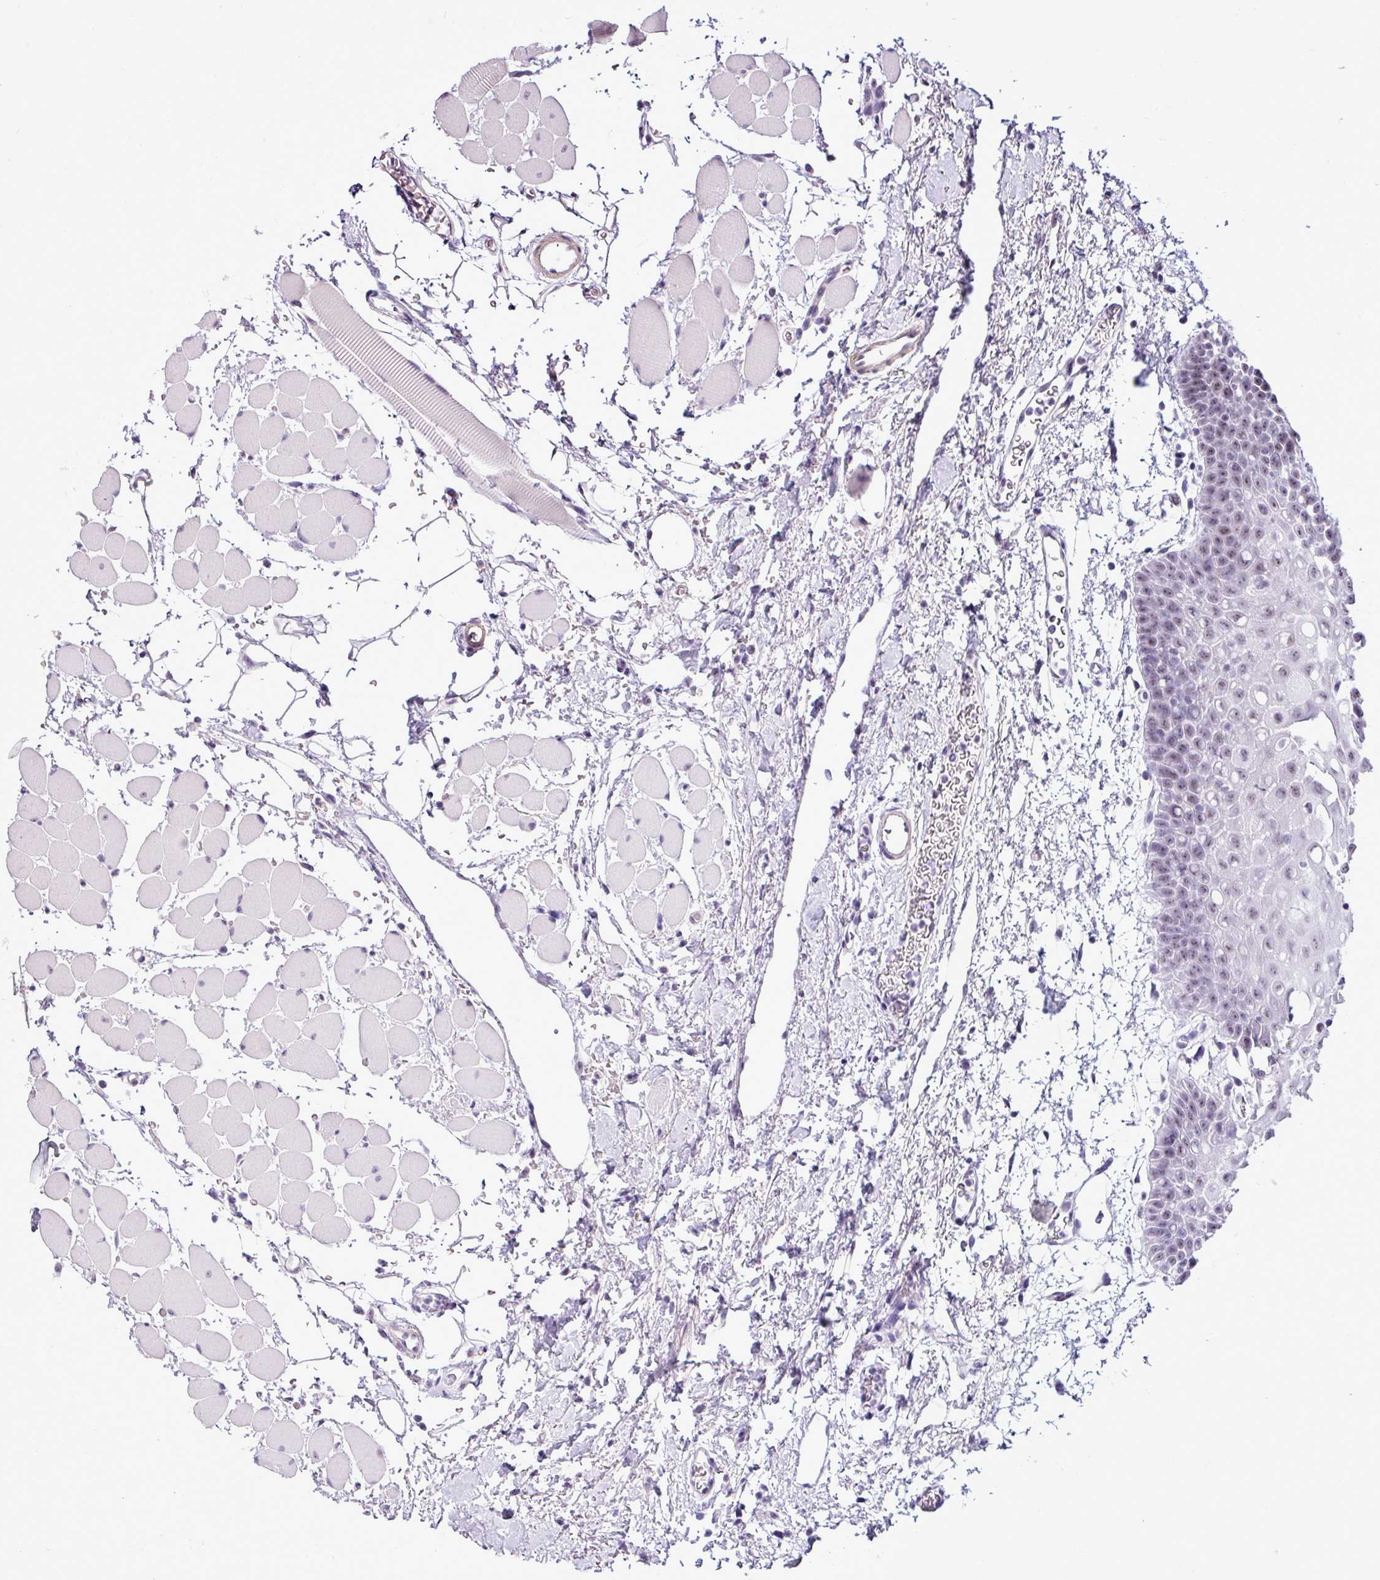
{"staining": {"intensity": "moderate", "quantity": "25%-75%", "location": "nuclear"}, "tissue": "oral mucosa", "cell_type": "Squamous epithelial cells", "image_type": "normal", "snomed": [{"axis": "morphology", "description": "Normal tissue, NOS"}, {"axis": "topography", "description": "Oral tissue"}, {"axis": "topography", "description": "Tounge, NOS"}], "caption": "IHC histopathology image of normal oral mucosa stained for a protein (brown), which exhibits medium levels of moderate nuclear expression in about 25%-75% of squamous epithelial cells.", "gene": "UTP18", "patient": {"sex": "female", "age": 59}}